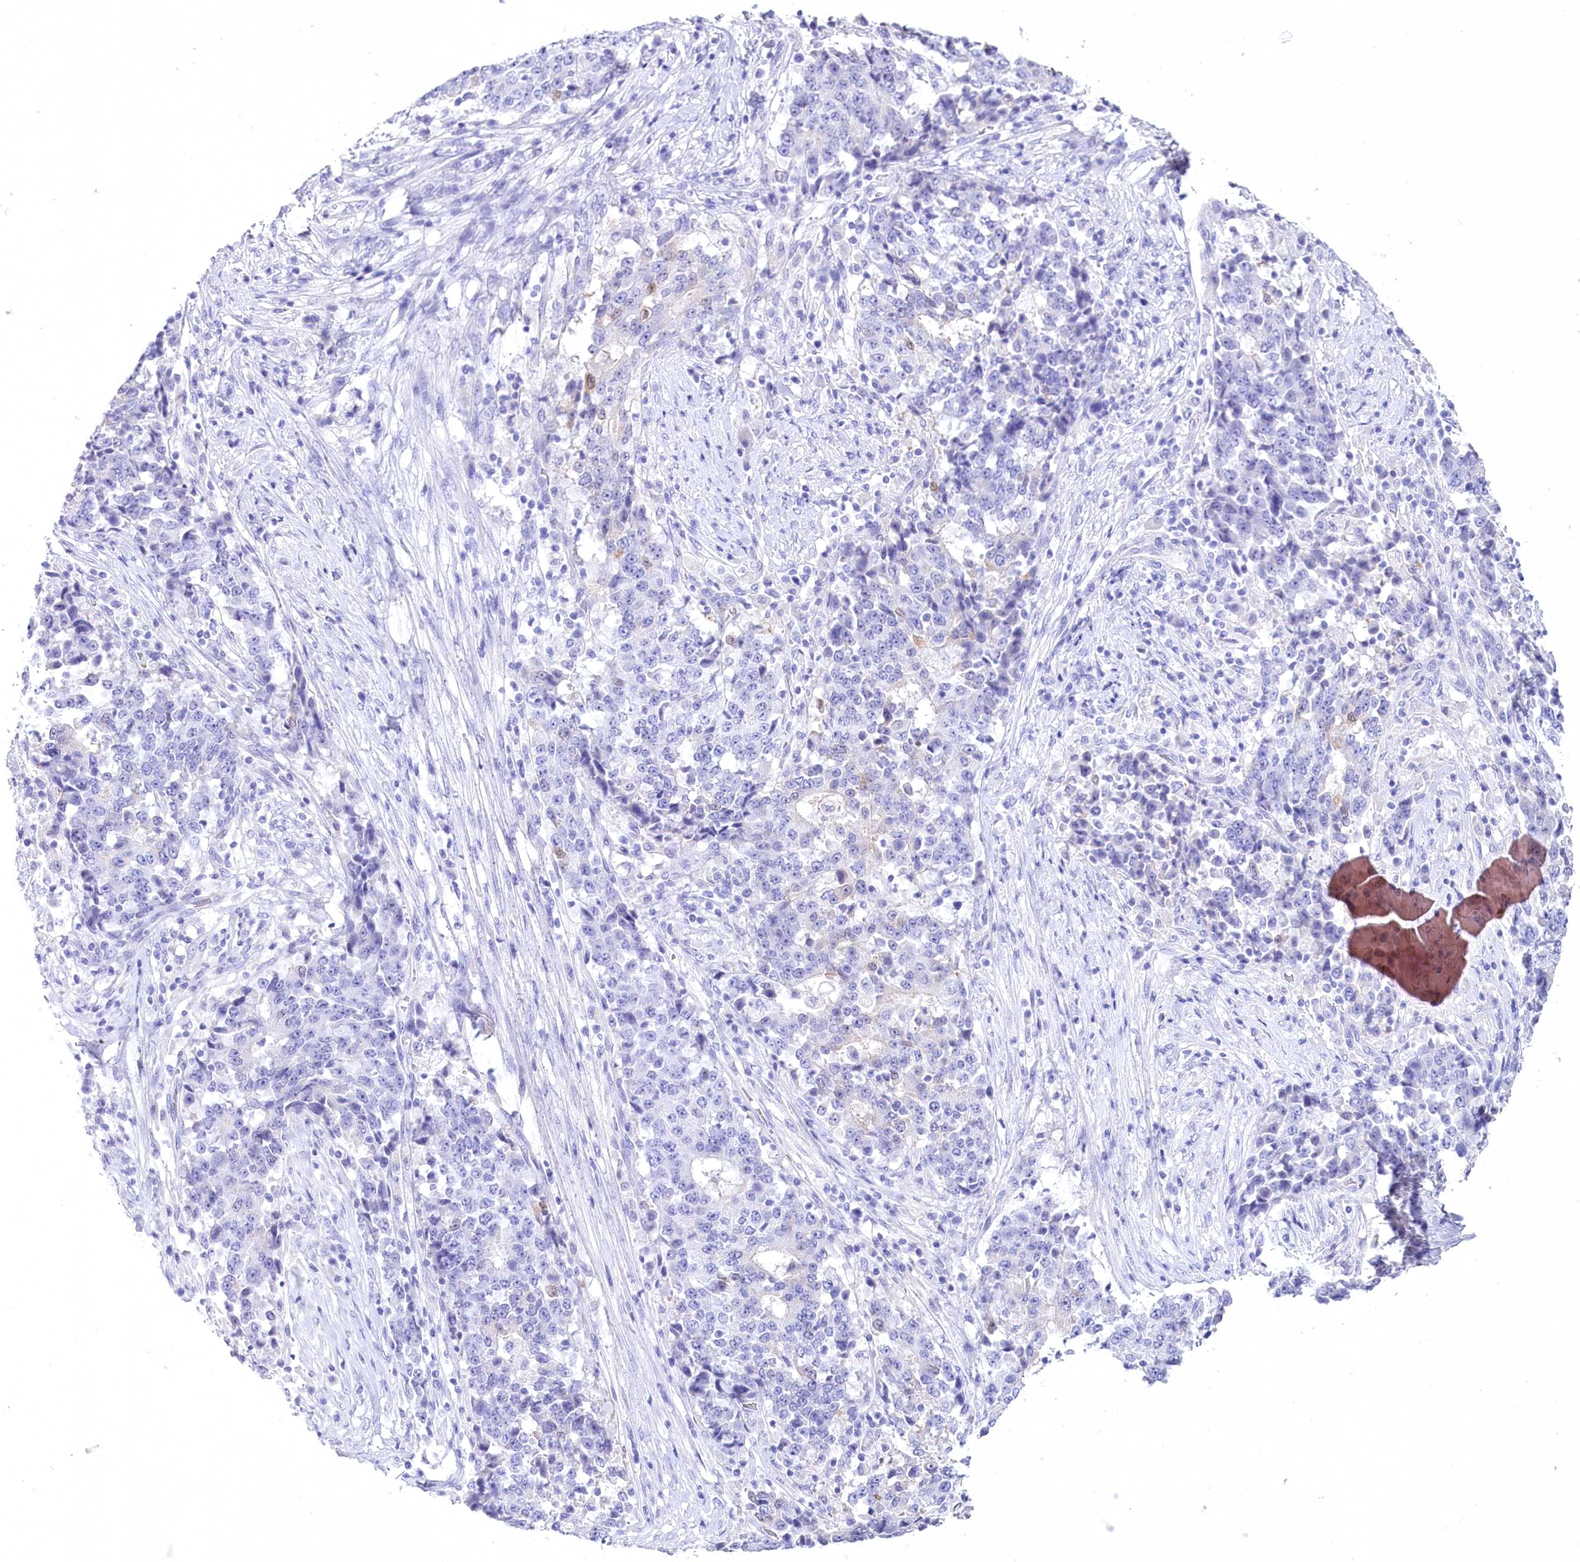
{"staining": {"intensity": "negative", "quantity": "none", "location": "none"}, "tissue": "stomach cancer", "cell_type": "Tumor cells", "image_type": "cancer", "snomed": [{"axis": "morphology", "description": "Adenocarcinoma, NOS"}, {"axis": "topography", "description": "Stomach"}], "caption": "The micrograph exhibits no staining of tumor cells in stomach adenocarcinoma.", "gene": "PBLD", "patient": {"sex": "male", "age": 59}}